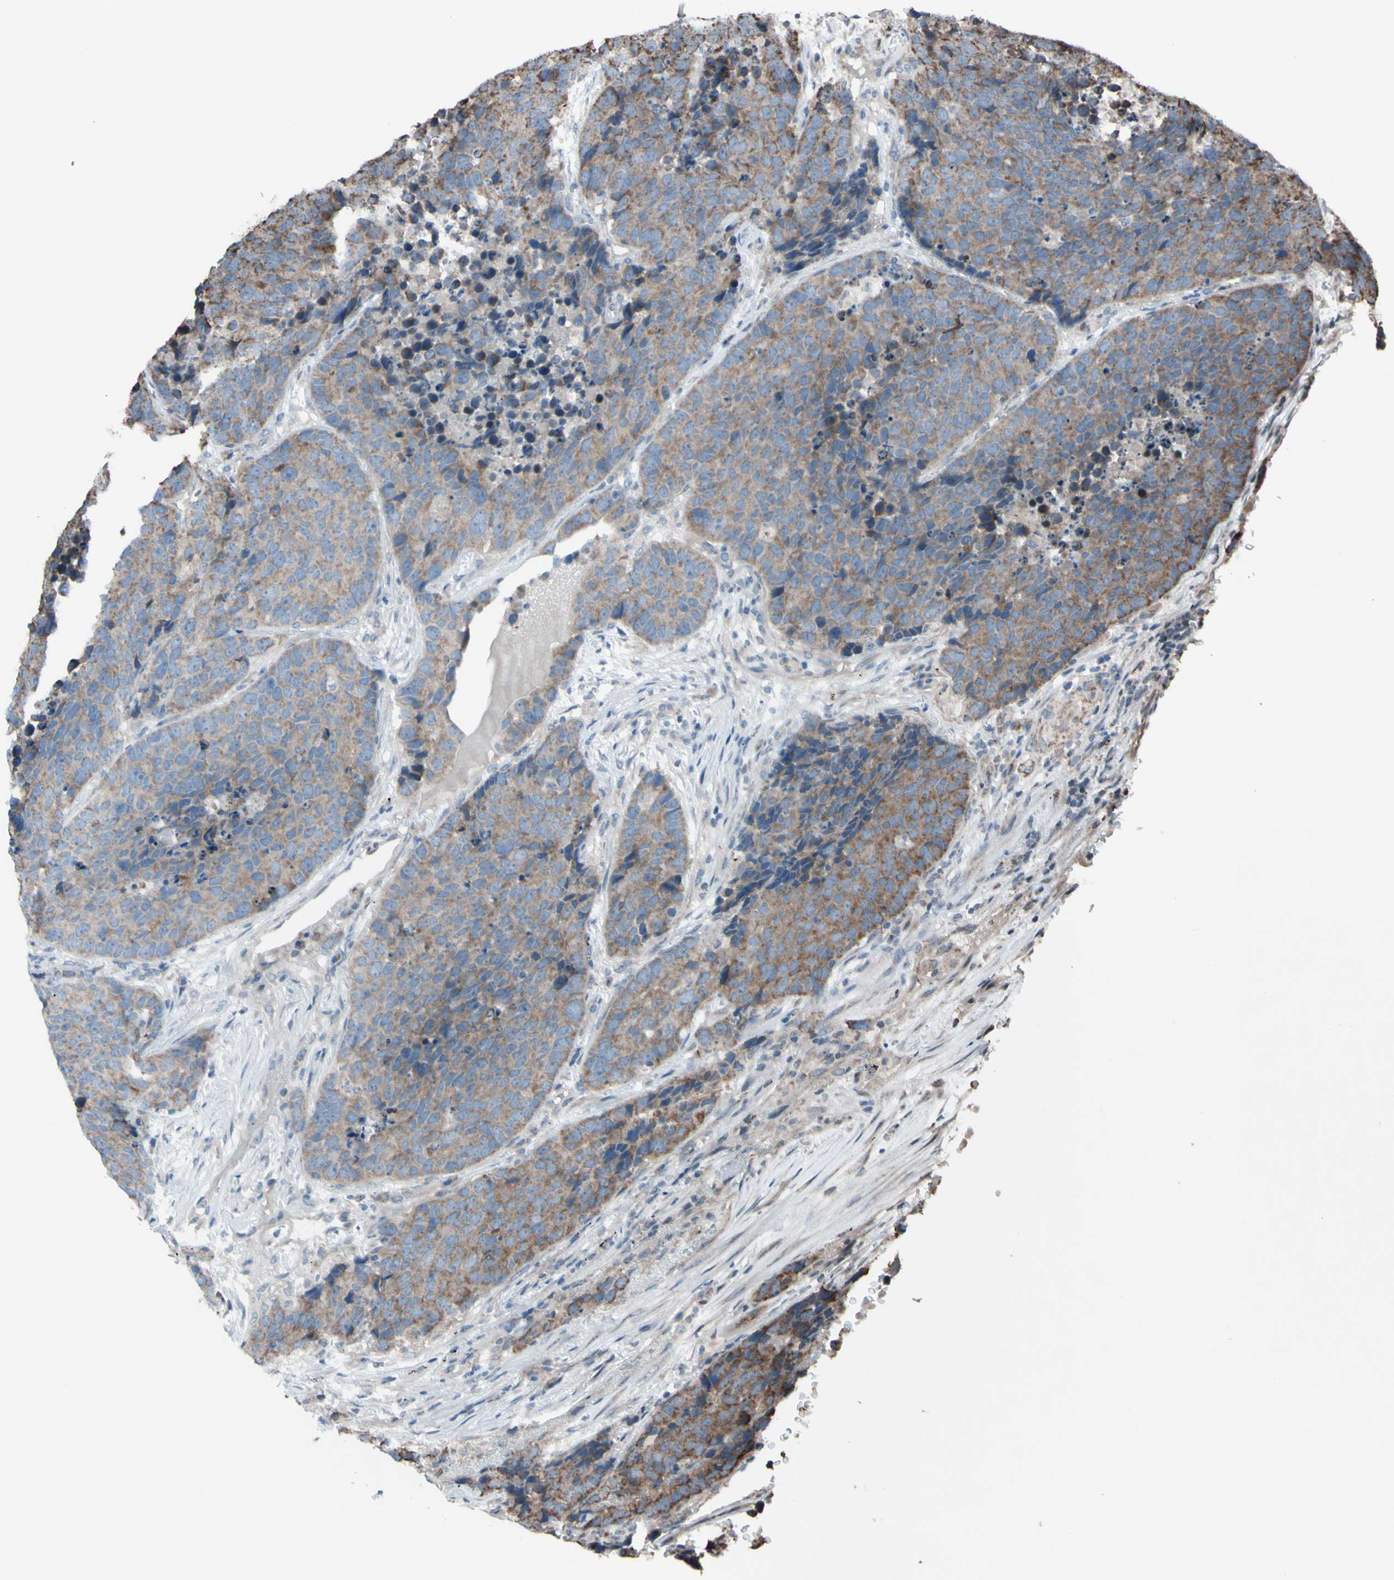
{"staining": {"intensity": "moderate", "quantity": "25%-75%", "location": "cytoplasmic/membranous"}, "tissue": "carcinoid", "cell_type": "Tumor cells", "image_type": "cancer", "snomed": [{"axis": "morphology", "description": "Carcinoid, malignant, NOS"}, {"axis": "topography", "description": "Lung"}], "caption": "A histopathology image of human malignant carcinoid stained for a protein shows moderate cytoplasmic/membranous brown staining in tumor cells. The protein of interest is stained brown, and the nuclei are stained in blue (DAB (3,3'-diaminobenzidine) IHC with brightfield microscopy, high magnification).", "gene": "ACOT8", "patient": {"sex": "male", "age": 60}}